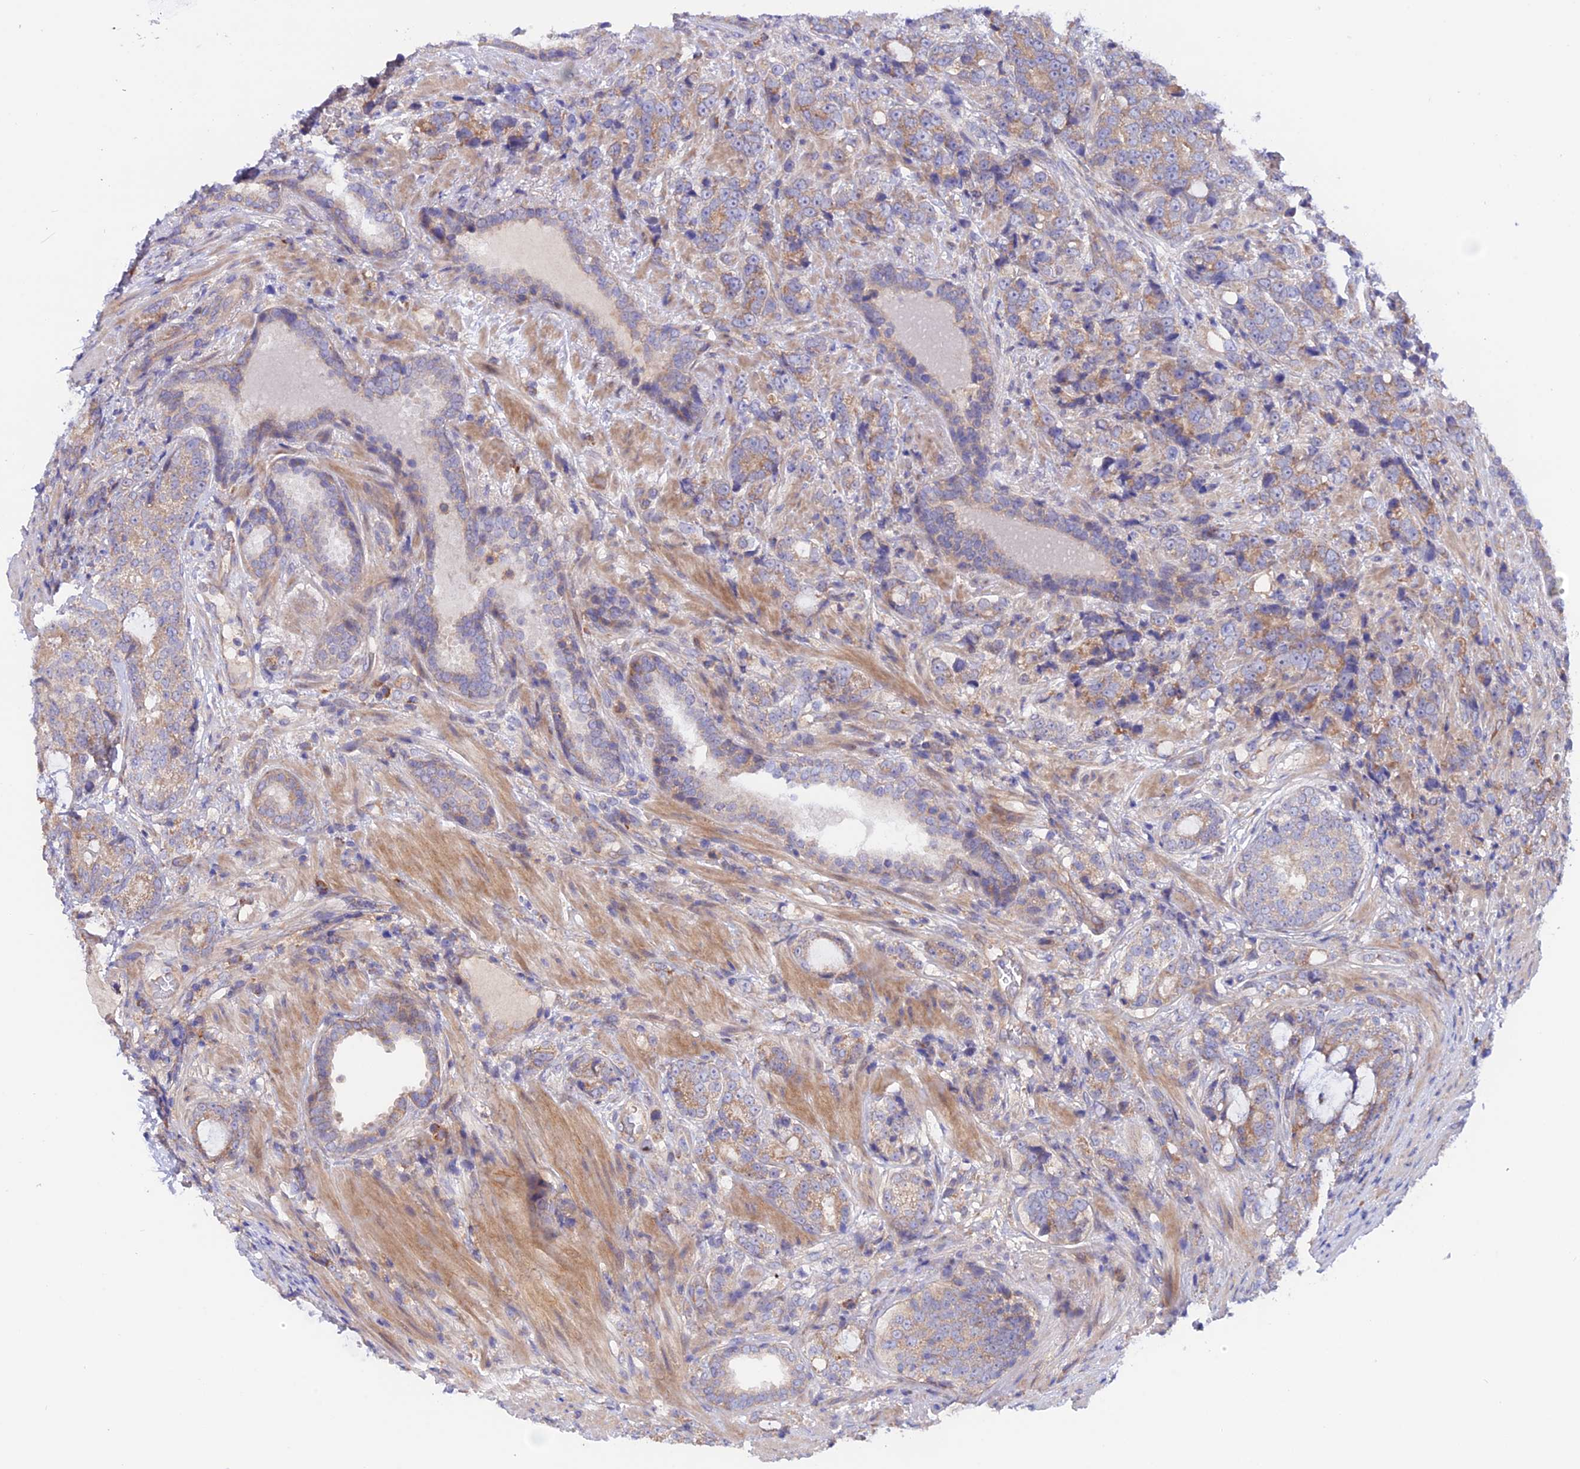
{"staining": {"intensity": "weak", "quantity": "25%-75%", "location": "cytoplasmic/membranous"}, "tissue": "prostate cancer", "cell_type": "Tumor cells", "image_type": "cancer", "snomed": [{"axis": "morphology", "description": "Adenocarcinoma, High grade"}, {"axis": "topography", "description": "Prostate"}], "caption": "Immunohistochemical staining of high-grade adenocarcinoma (prostate) displays weak cytoplasmic/membranous protein staining in about 25%-75% of tumor cells.", "gene": "HYCC1", "patient": {"sex": "male", "age": 67}}